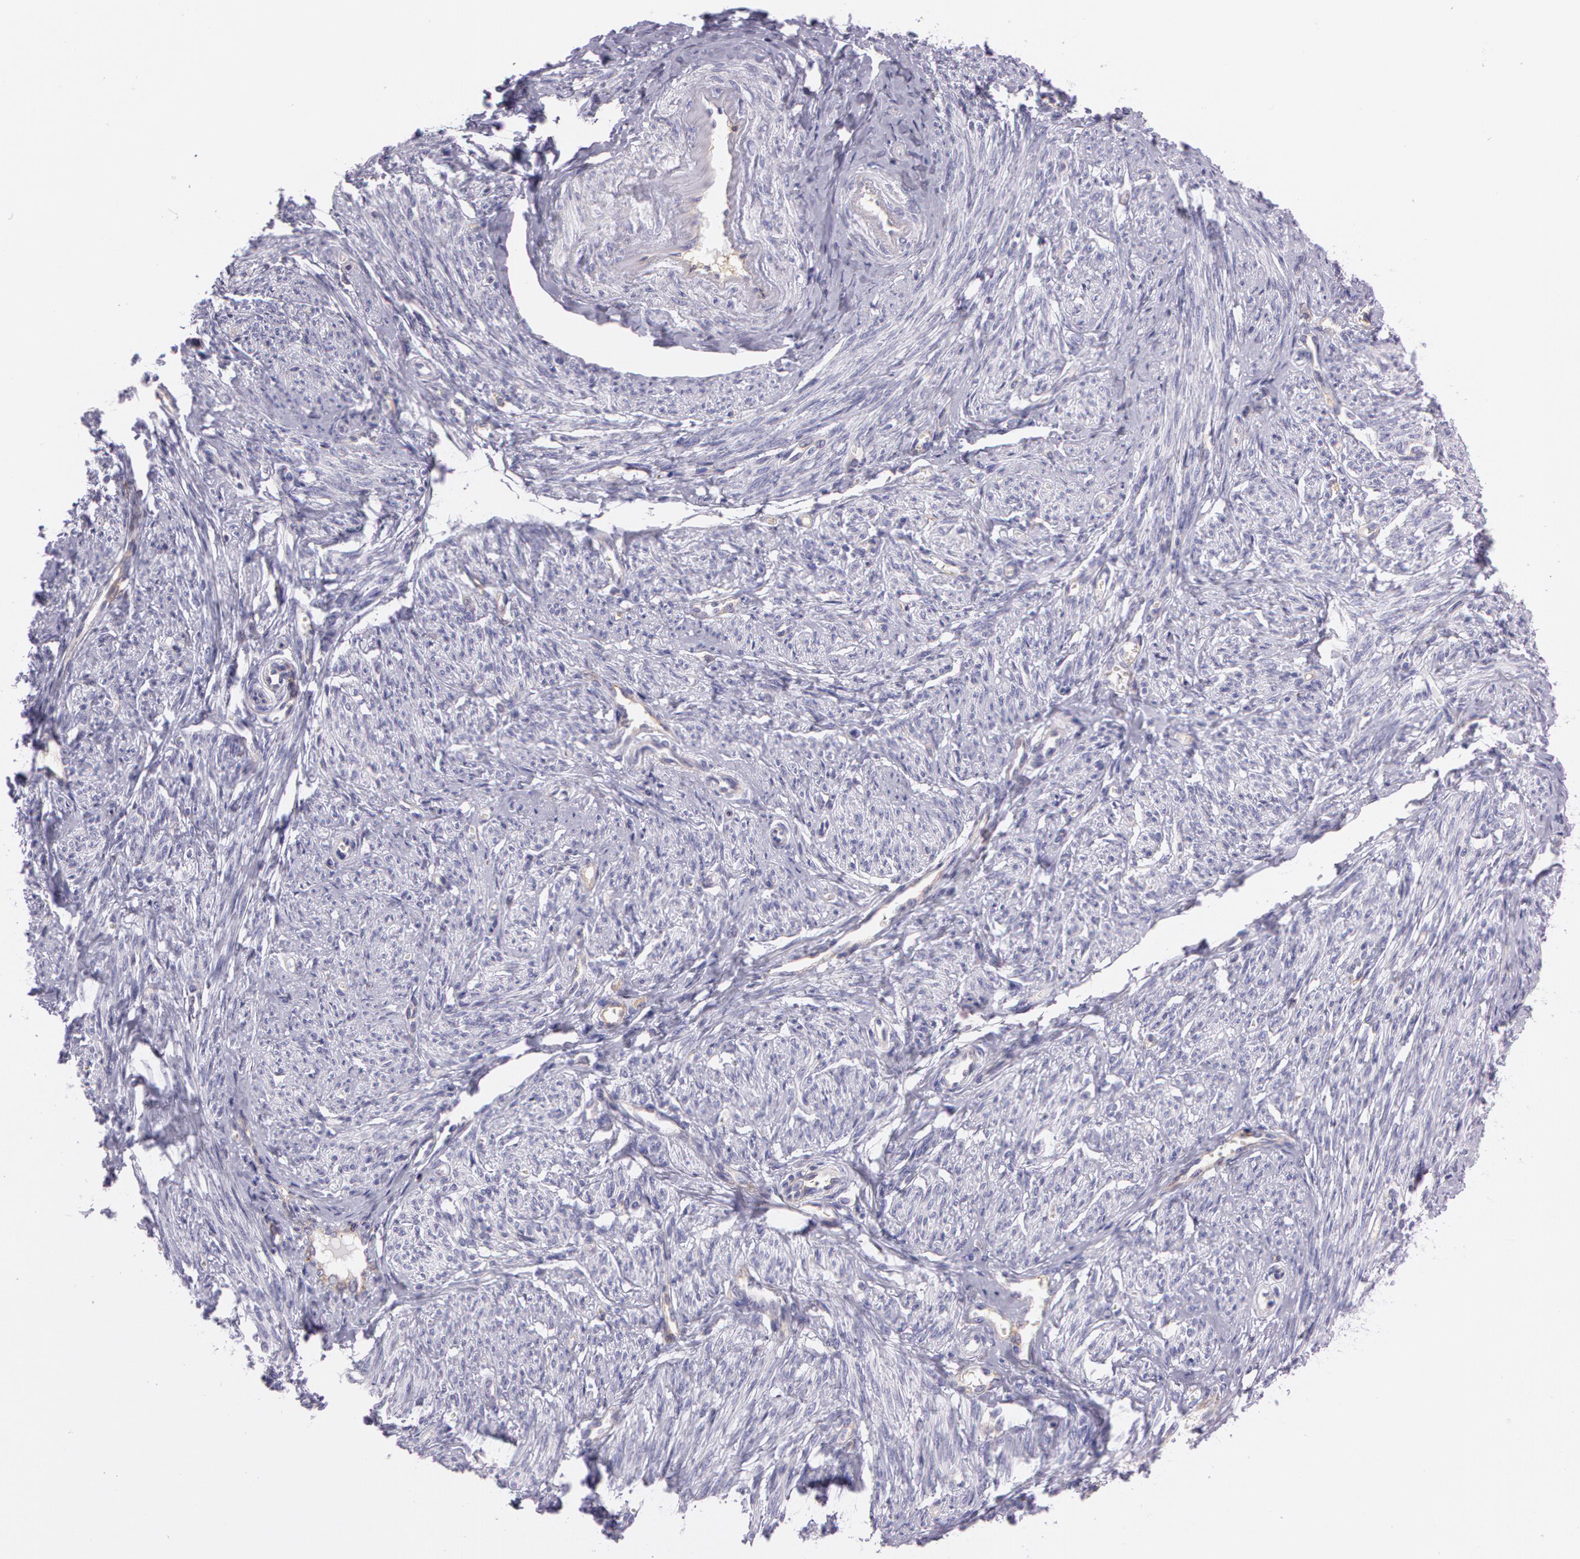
{"staining": {"intensity": "negative", "quantity": "none", "location": "none"}, "tissue": "smooth muscle", "cell_type": "Smooth muscle cells", "image_type": "normal", "snomed": [{"axis": "morphology", "description": "Normal tissue, NOS"}, {"axis": "topography", "description": "Smooth muscle"}, {"axis": "topography", "description": "Cervix"}], "caption": "High power microscopy photomicrograph of an immunohistochemistry (IHC) photomicrograph of benign smooth muscle, revealing no significant positivity in smooth muscle cells.", "gene": "LY75", "patient": {"sex": "female", "age": 70}}